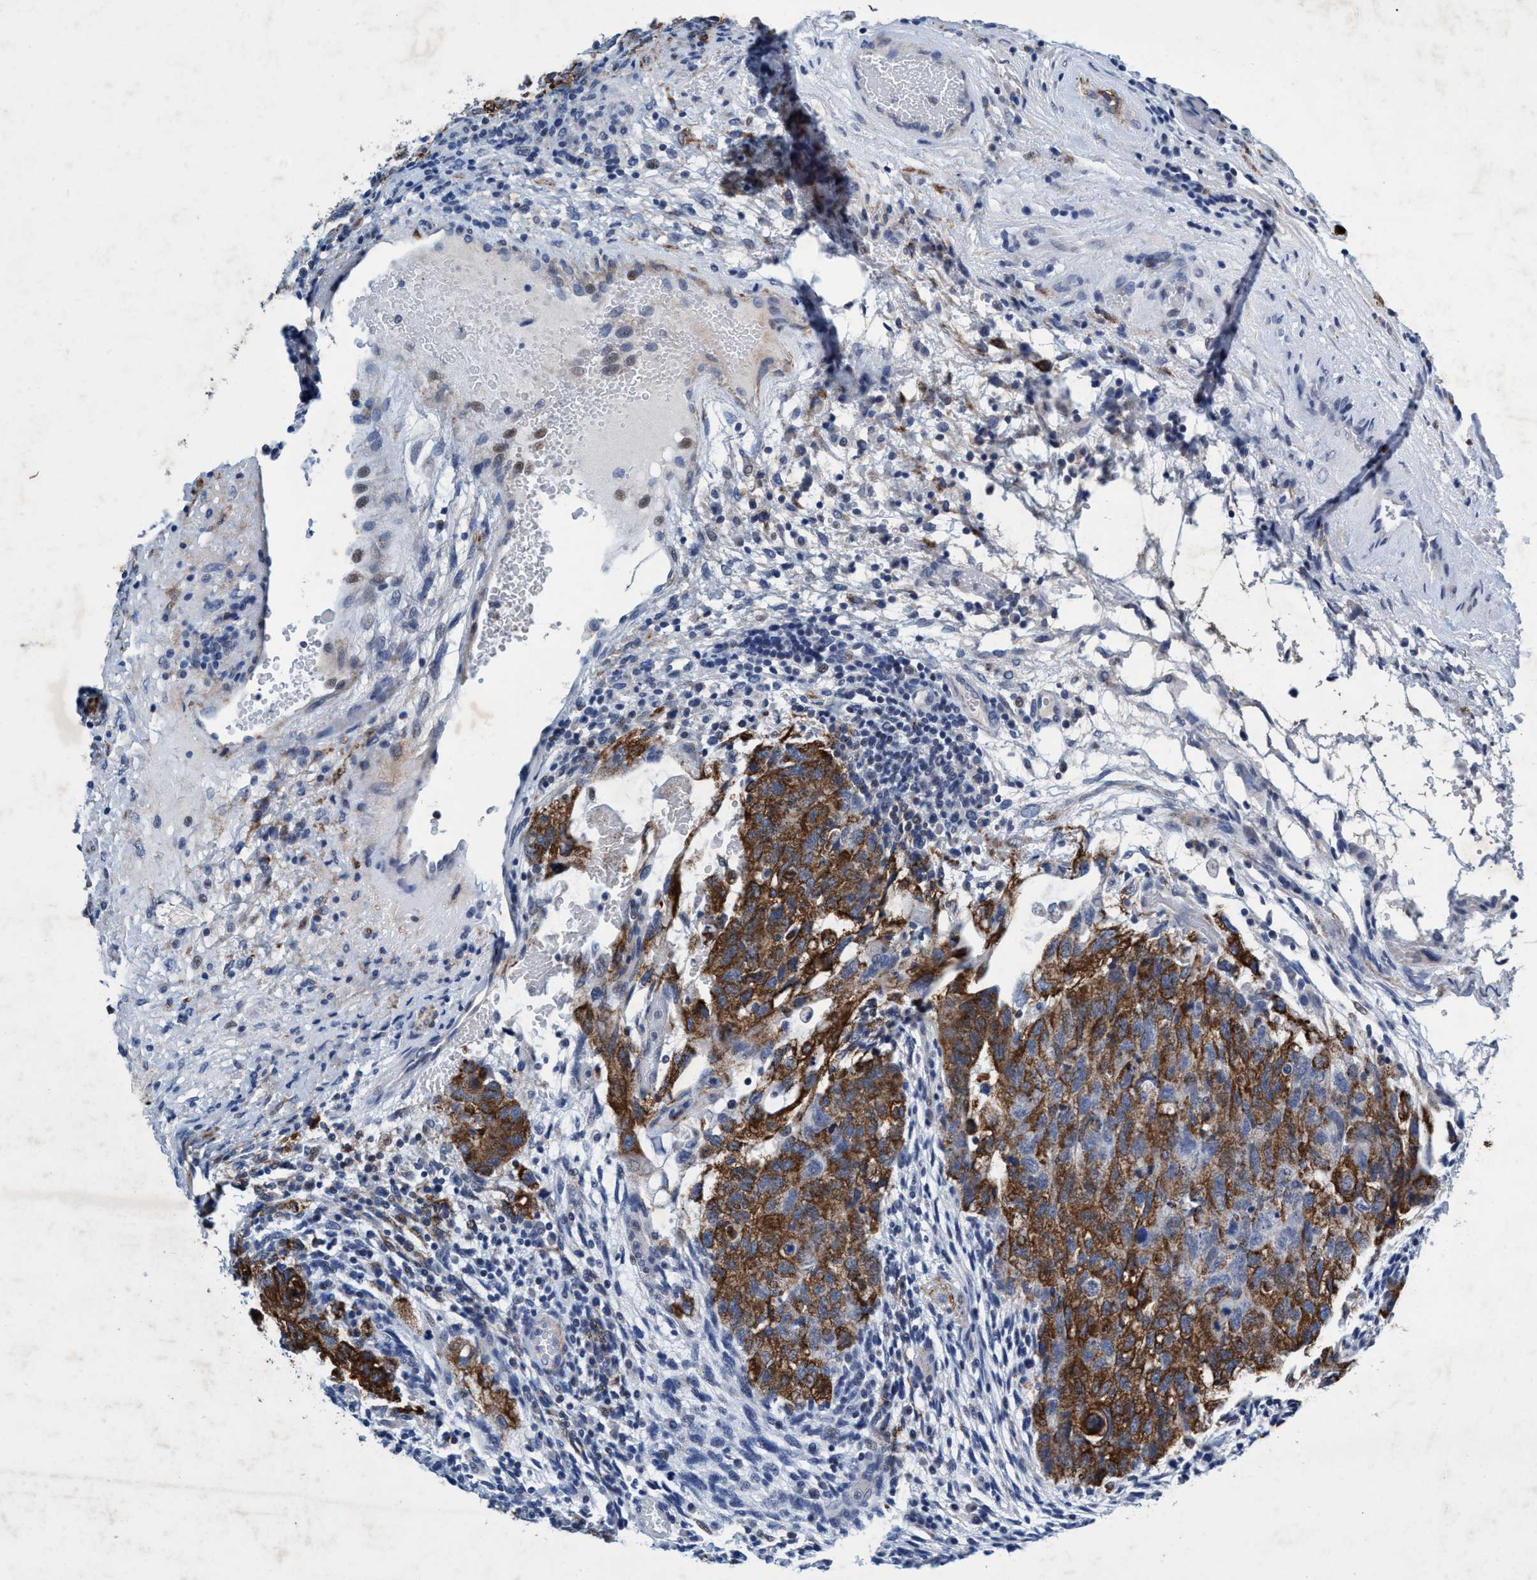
{"staining": {"intensity": "moderate", "quantity": ">75%", "location": "cytoplasmic/membranous"}, "tissue": "testis cancer", "cell_type": "Tumor cells", "image_type": "cancer", "snomed": [{"axis": "morphology", "description": "Normal tissue, NOS"}, {"axis": "morphology", "description": "Carcinoma, Embryonal, NOS"}, {"axis": "topography", "description": "Testis"}], "caption": "A histopathology image showing moderate cytoplasmic/membranous positivity in about >75% of tumor cells in testis embryonal carcinoma, as visualized by brown immunohistochemical staining.", "gene": "GRB14", "patient": {"sex": "male", "age": 36}}